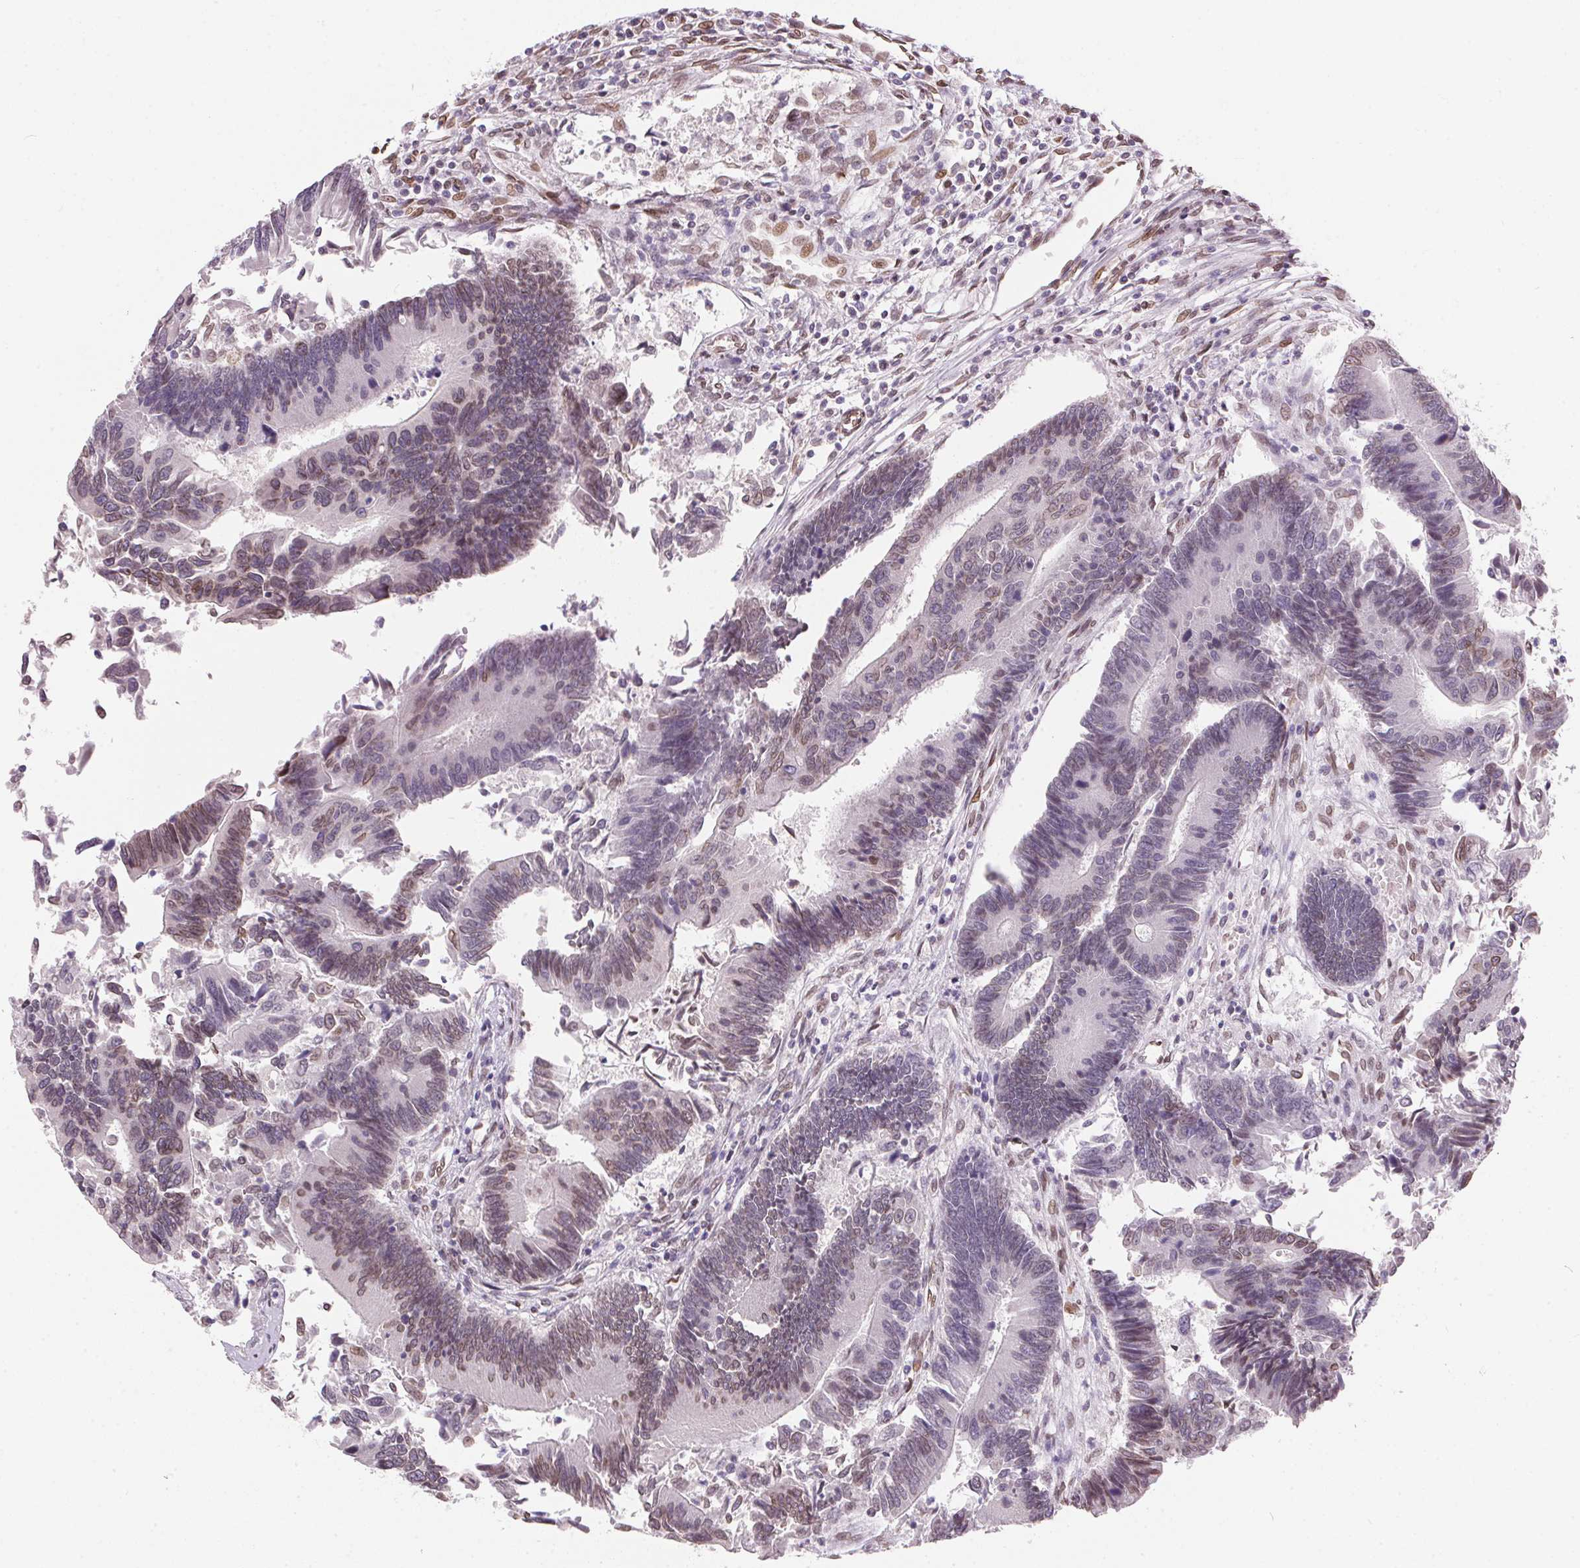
{"staining": {"intensity": "weak", "quantity": "25%-75%", "location": "nuclear"}, "tissue": "colorectal cancer", "cell_type": "Tumor cells", "image_type": "cancer", "snomed": [{"axis": "morphology", "description": "Adenocarcinoma, NOS"}, {"axis": "topography", "description": "Colon"}], "caption": "An immunohistochemistry (IHC) photomicrograph of neoplastic tissue is shown. Protein staining in brown shows weak nuclear positivity in adenocarcinoma (colorectal) within tumor cells.", "gene": "TMEM175", "patient": {"sex": "female", "age": 67}}